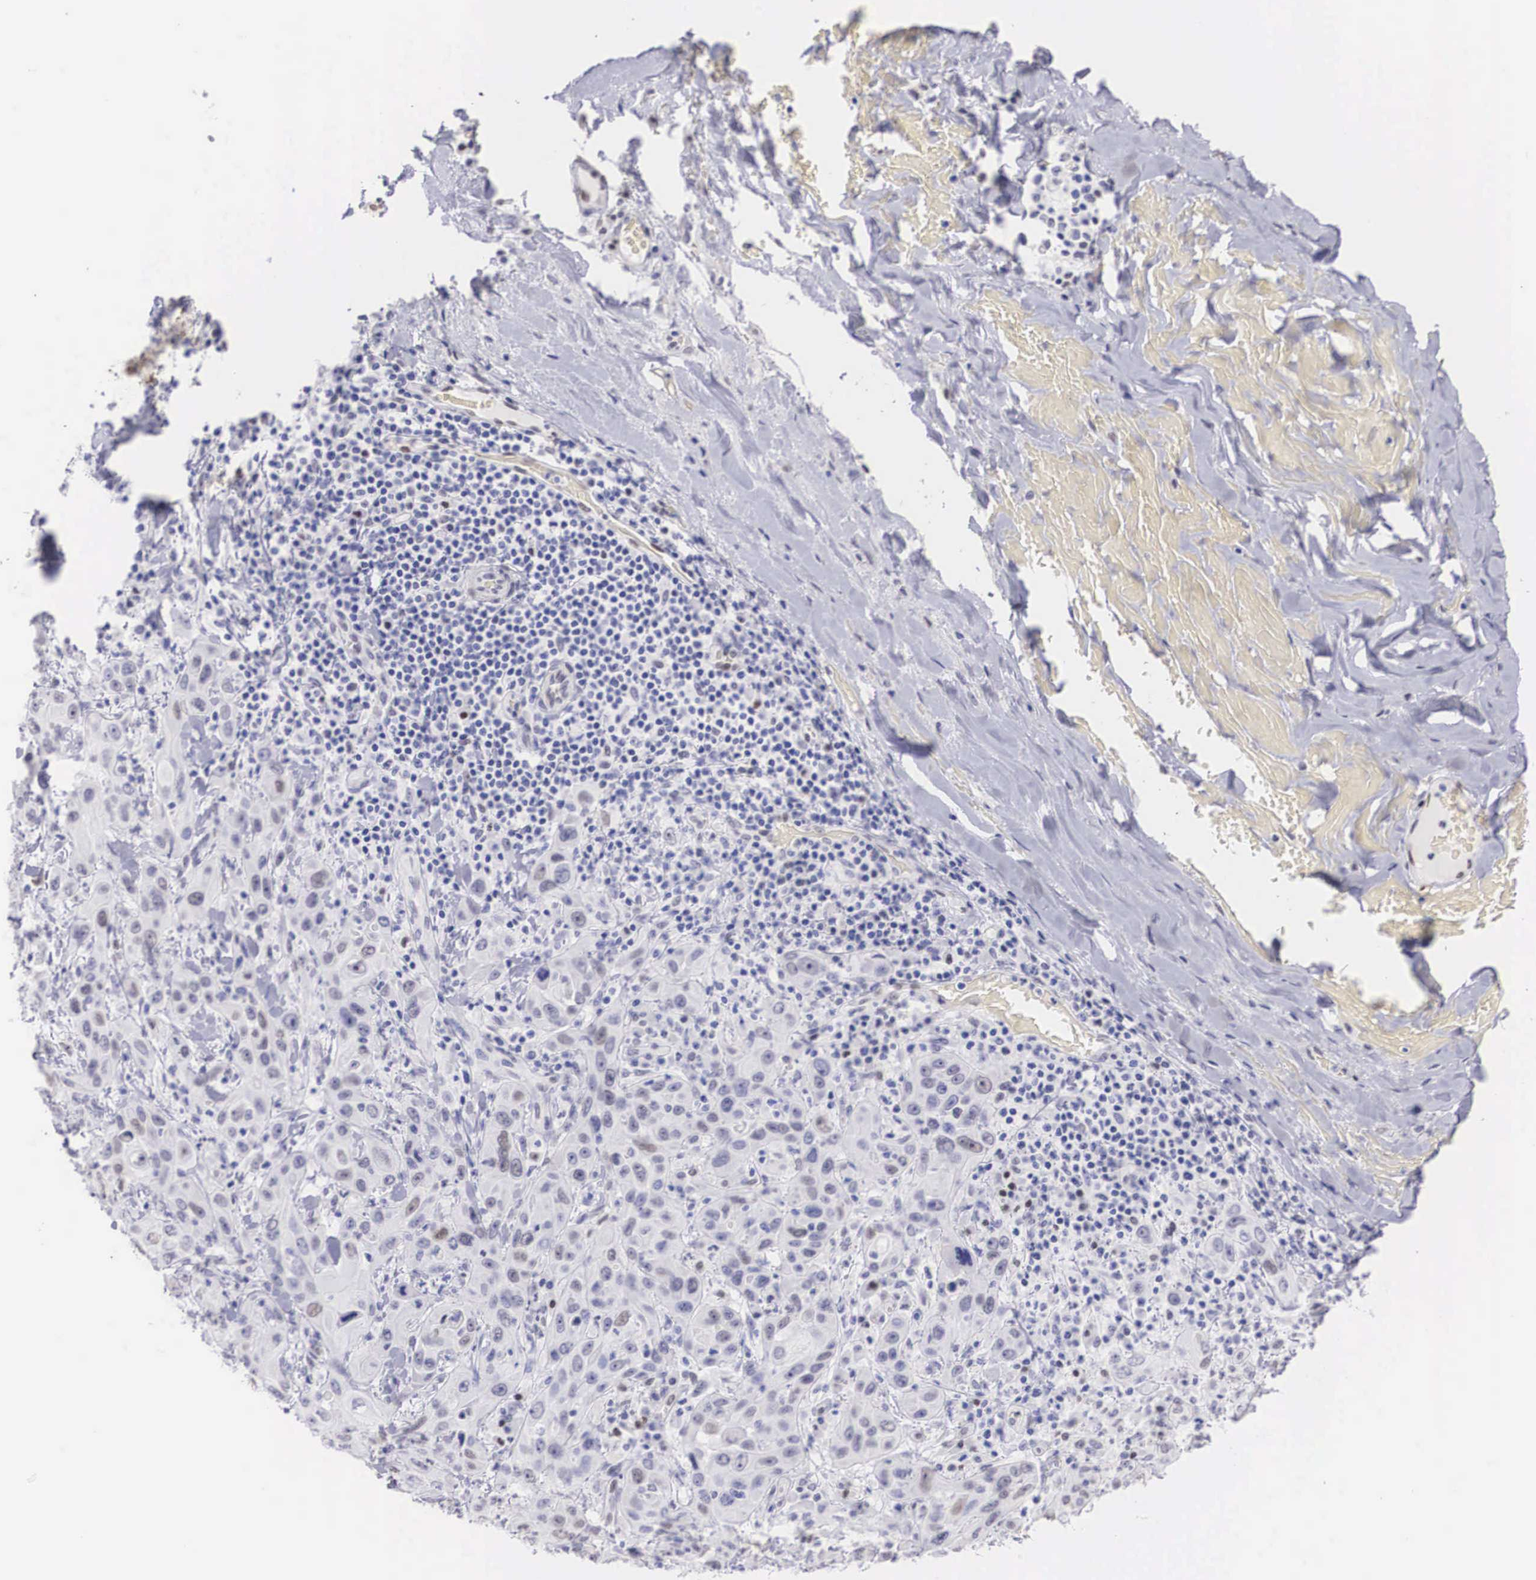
{"staining": {"intensity": "weak", "quantity": "<25%", "location": "nuclear"}, "tissue": "skin cancer", "cell_type": "Tumor cells", "image_type": "cancer", "snomed": [{"axis": "morphology", "description": "Squamous cell carcinoma, NOS"}, {"axis": "topography", "description": "Skin"}], "caption": "A high-resolution micrograph shows immunohistochemistry (IHC) staining of squamous cell carcinoma (skin), which shows no significant staining in tumor cells.", "gene": "HMGN5", "patient": {"sex": "male", "age": 84}}